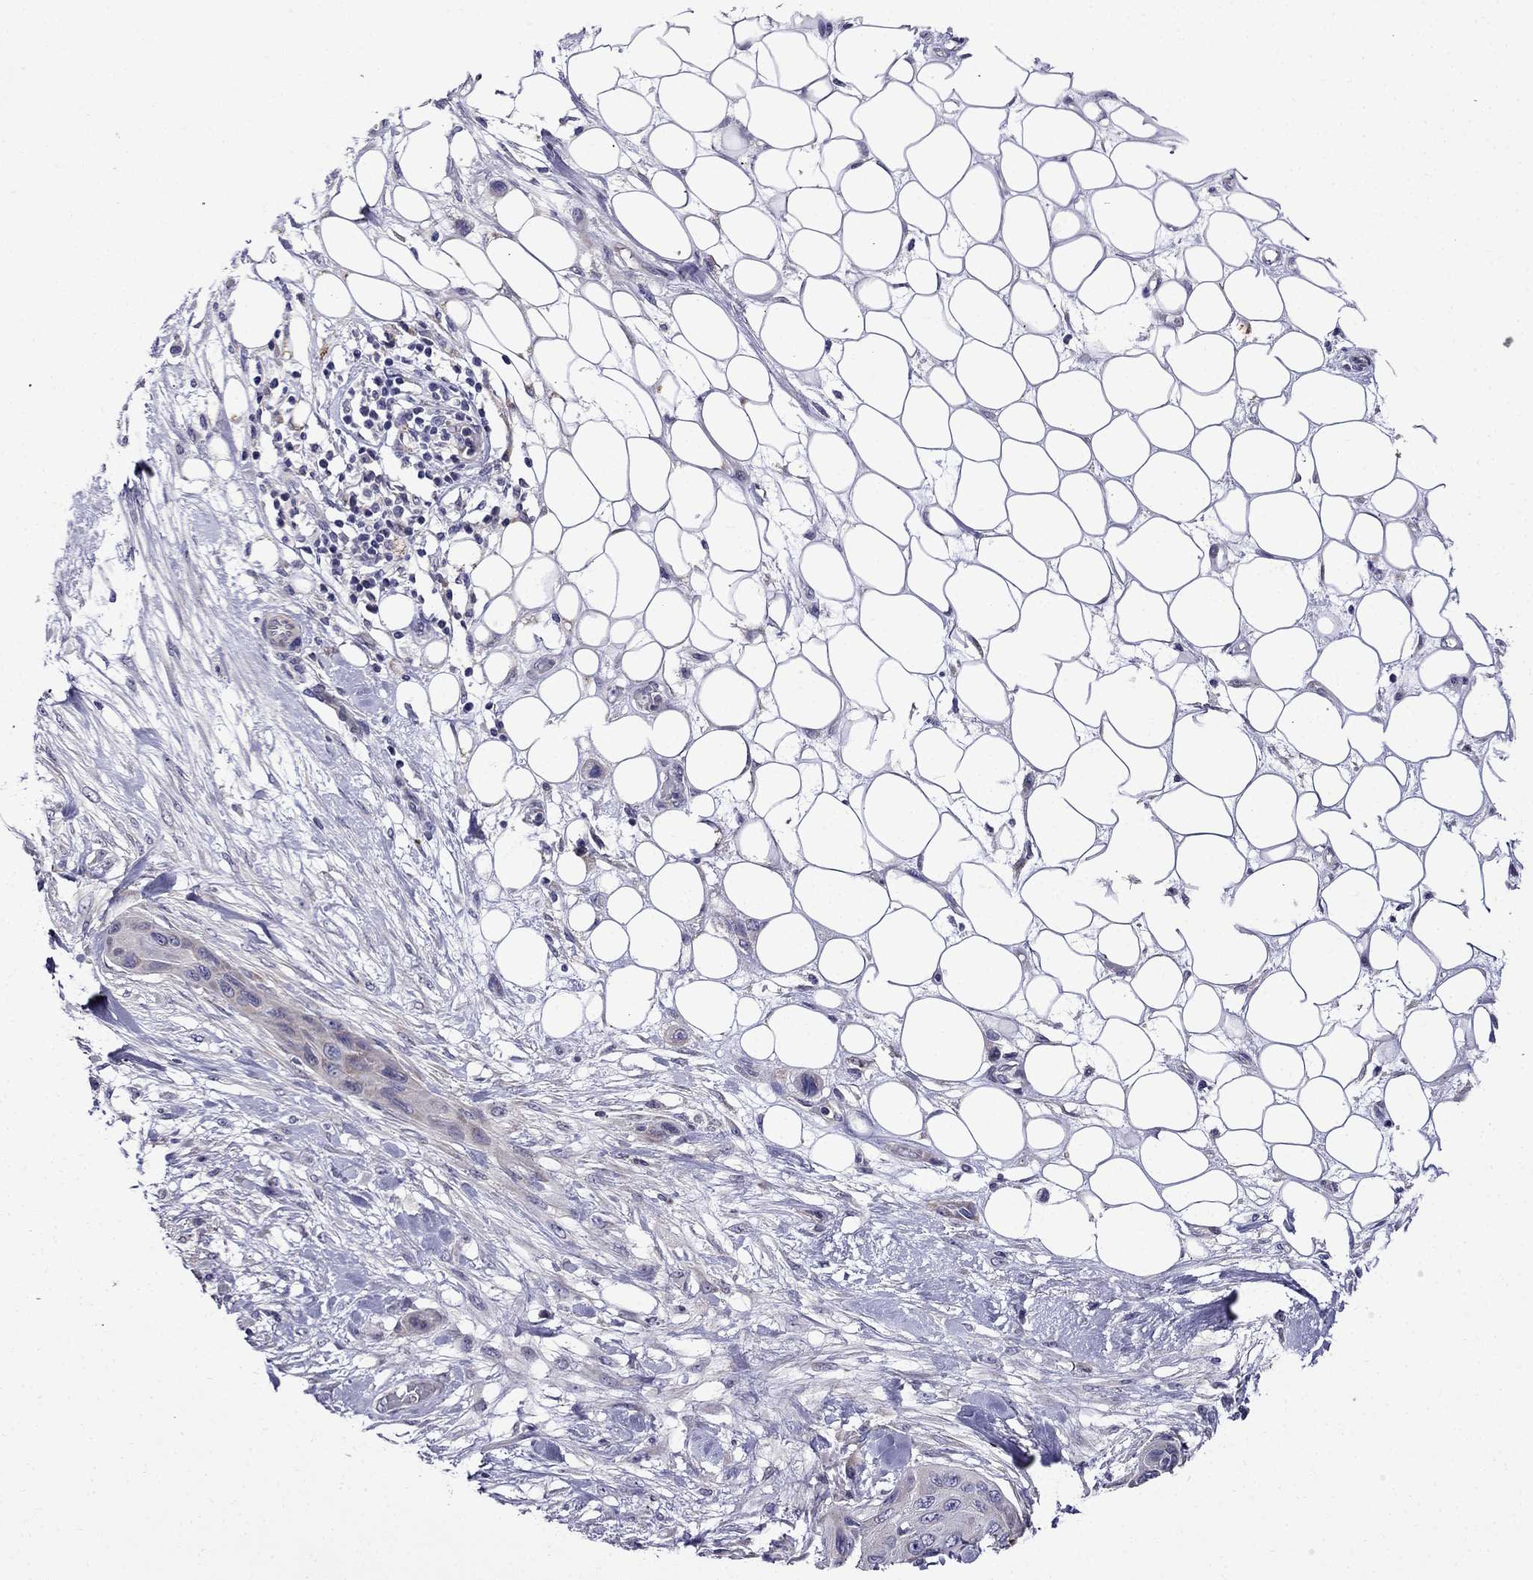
{"staining": {"intensity": "weak", "quantity": "<25%", "location": "cytoplasmic/membranous"}, "tissue": "skin cancer", "cell_type": "Tumor cells", "image_type": "cancer", "snomed": [{"axis": "morphology", "description": "Squamous cell carcinoma, NOS"}, {"axis": "topography", "description": "Skin"}], "caption": "Immunohistochemistry (IHC) histopathology image of human skin cancer stained for a protein (brown), which exhibits no expression in tumor cells. (DAB IHC, high magnification).", "gene": "PI16", "patient": {"sex": "male", "age": 79}}